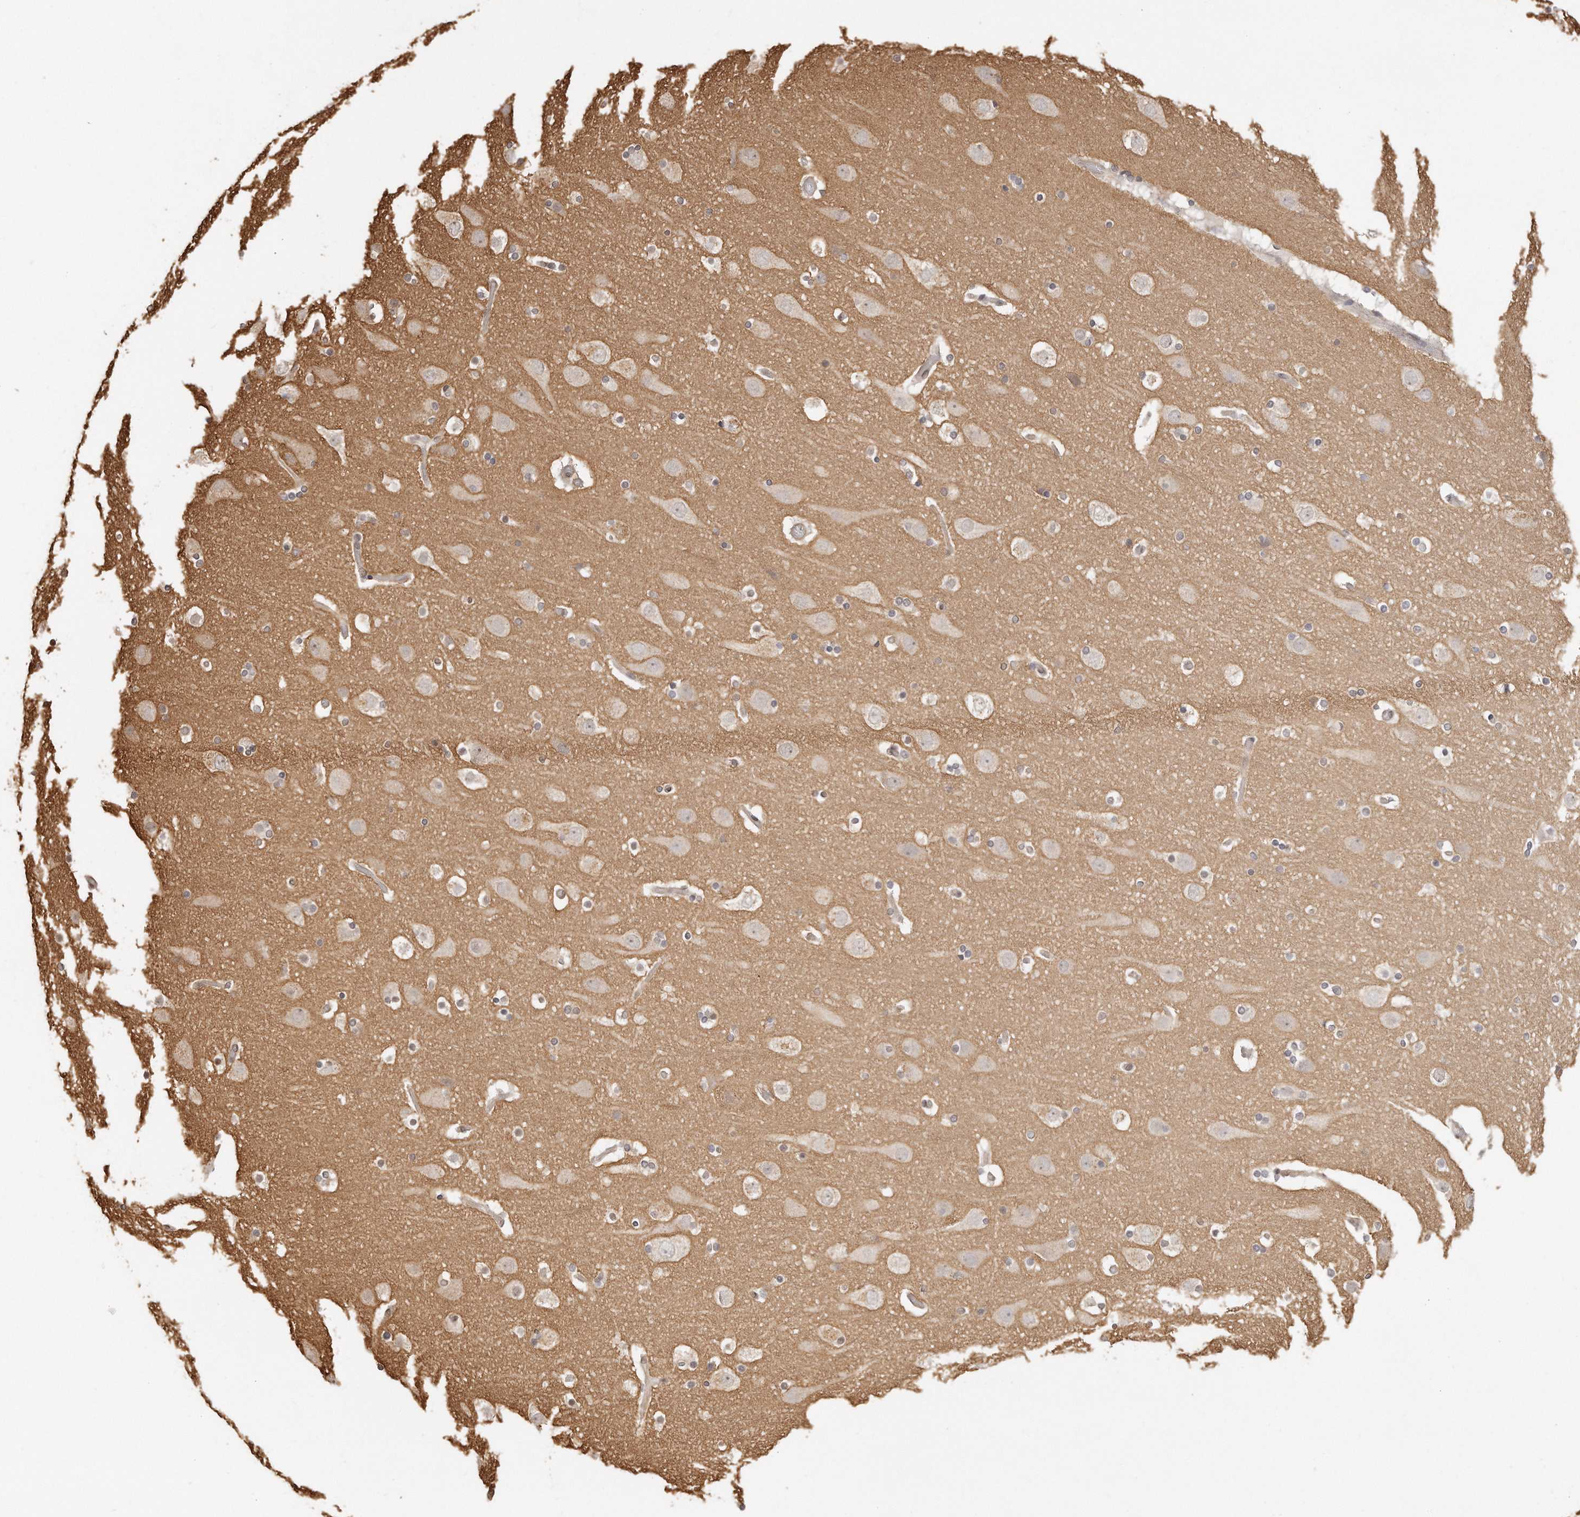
{"staining": {"intensity": "negative", "quantity": "none", "location": "none"}, "tissue": "cerebral cortex", "cell_type": "Endothelial cells", "image_type": "normal", "snomed": [{"axis": "morphology", "description": "Normal tissue, NOS"}, {"axis": "topography", "description": "Cerebral cortex"}], "caption": "Histopathology image shows no significant protein expression in endothelial cells of normal cerebral cortex. (DAB IHC visualized using brightfield microscopy, high magnification).", "gene": "TTLL4", "patient": {"sex": "male", "age": 57}}